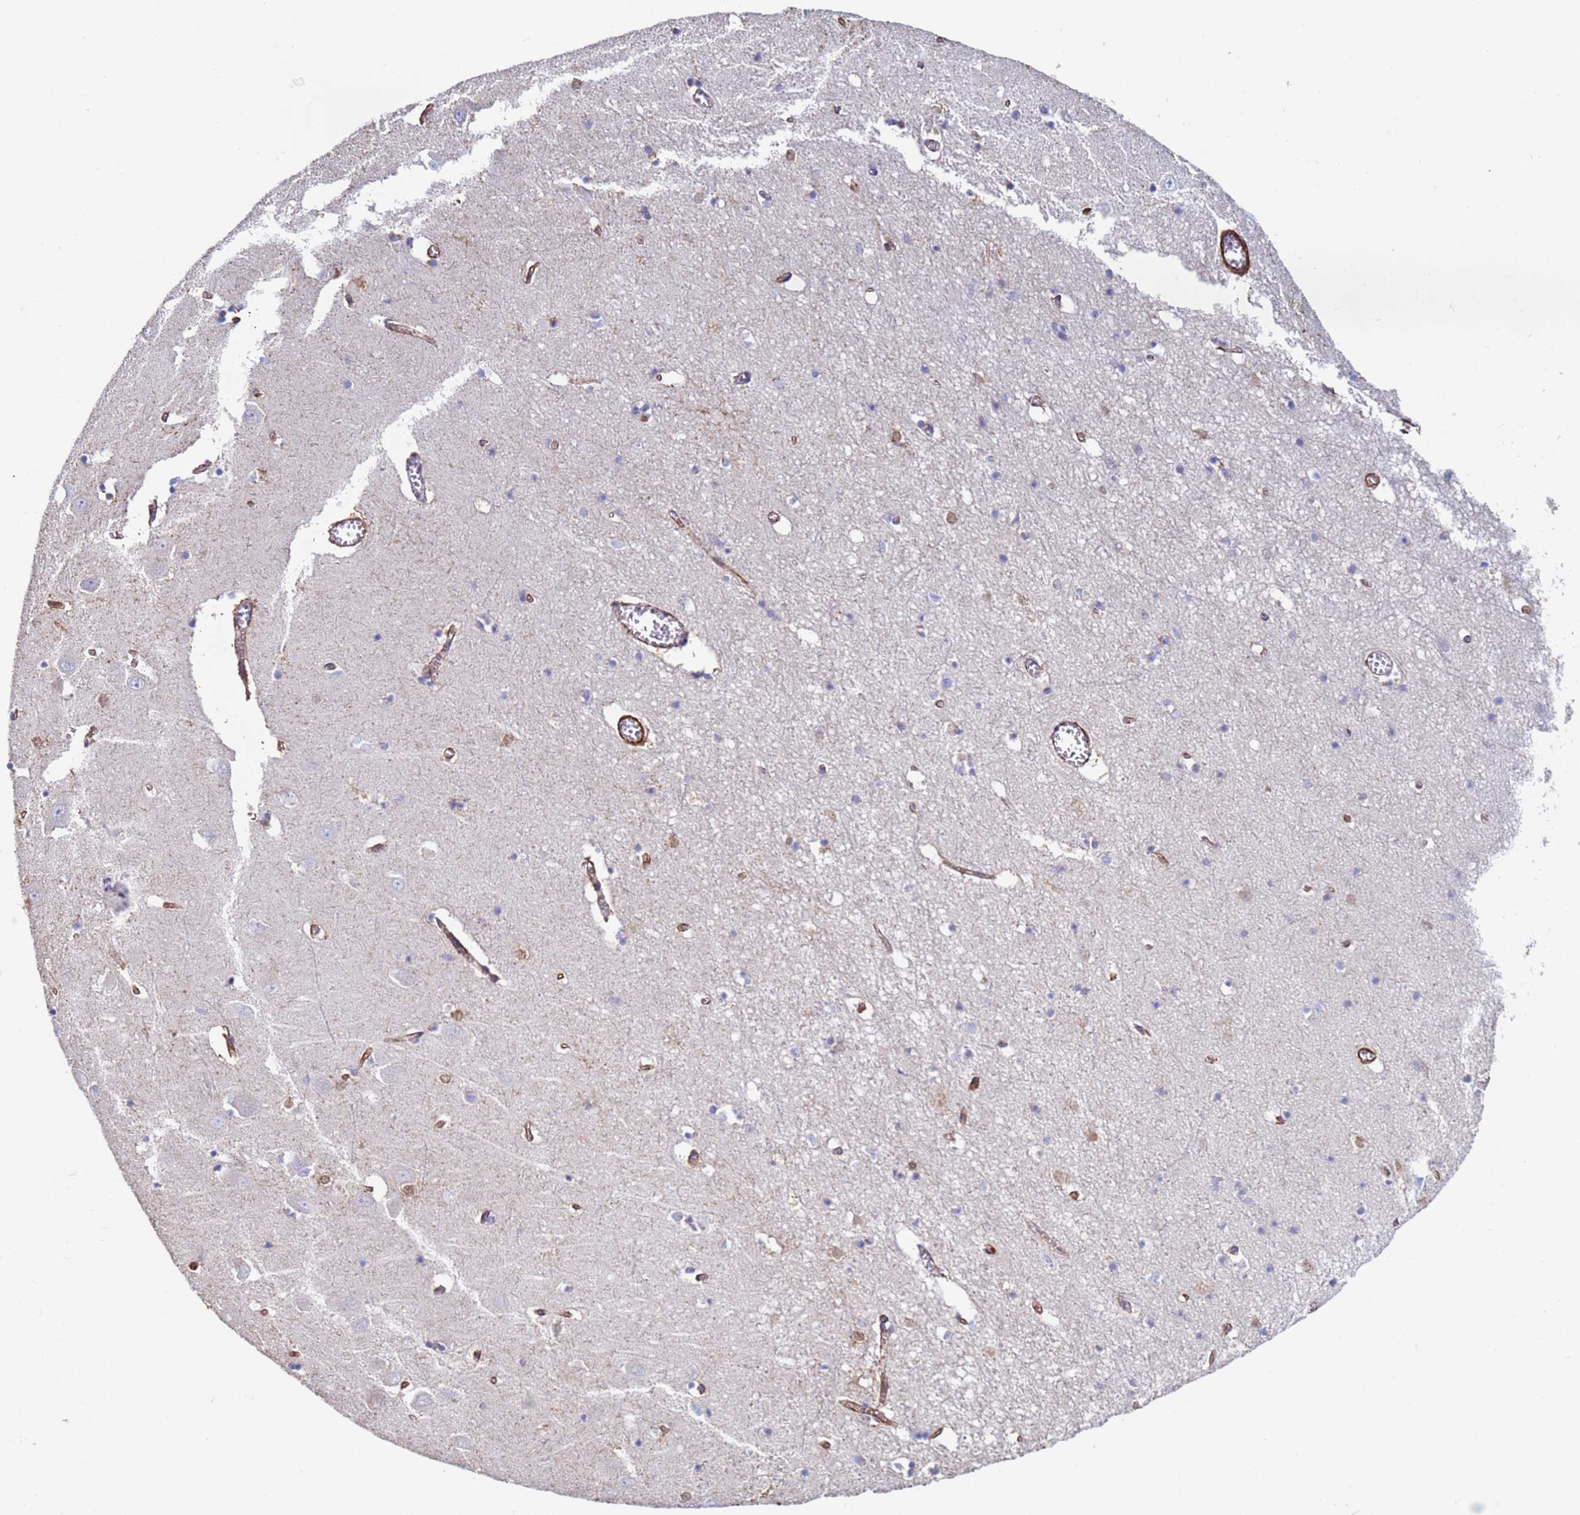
{"staining": {"intensity": "negative", "quantity": "none", "location": "none"}, "tissue": "hippocampus", "cell_type": "Glial cells", "image_type": "normal", "snomed": [{"axis": "morphology", "description": "Normal tissue, NOS"}, {"axis": "topography", "description": "Hippocampus"}], "caption": "Micrograph shows no protein expression in glial cells of normal hippocampus.", "gene": "GASK1A", "patient": {"sex": "male", "age": 70}}